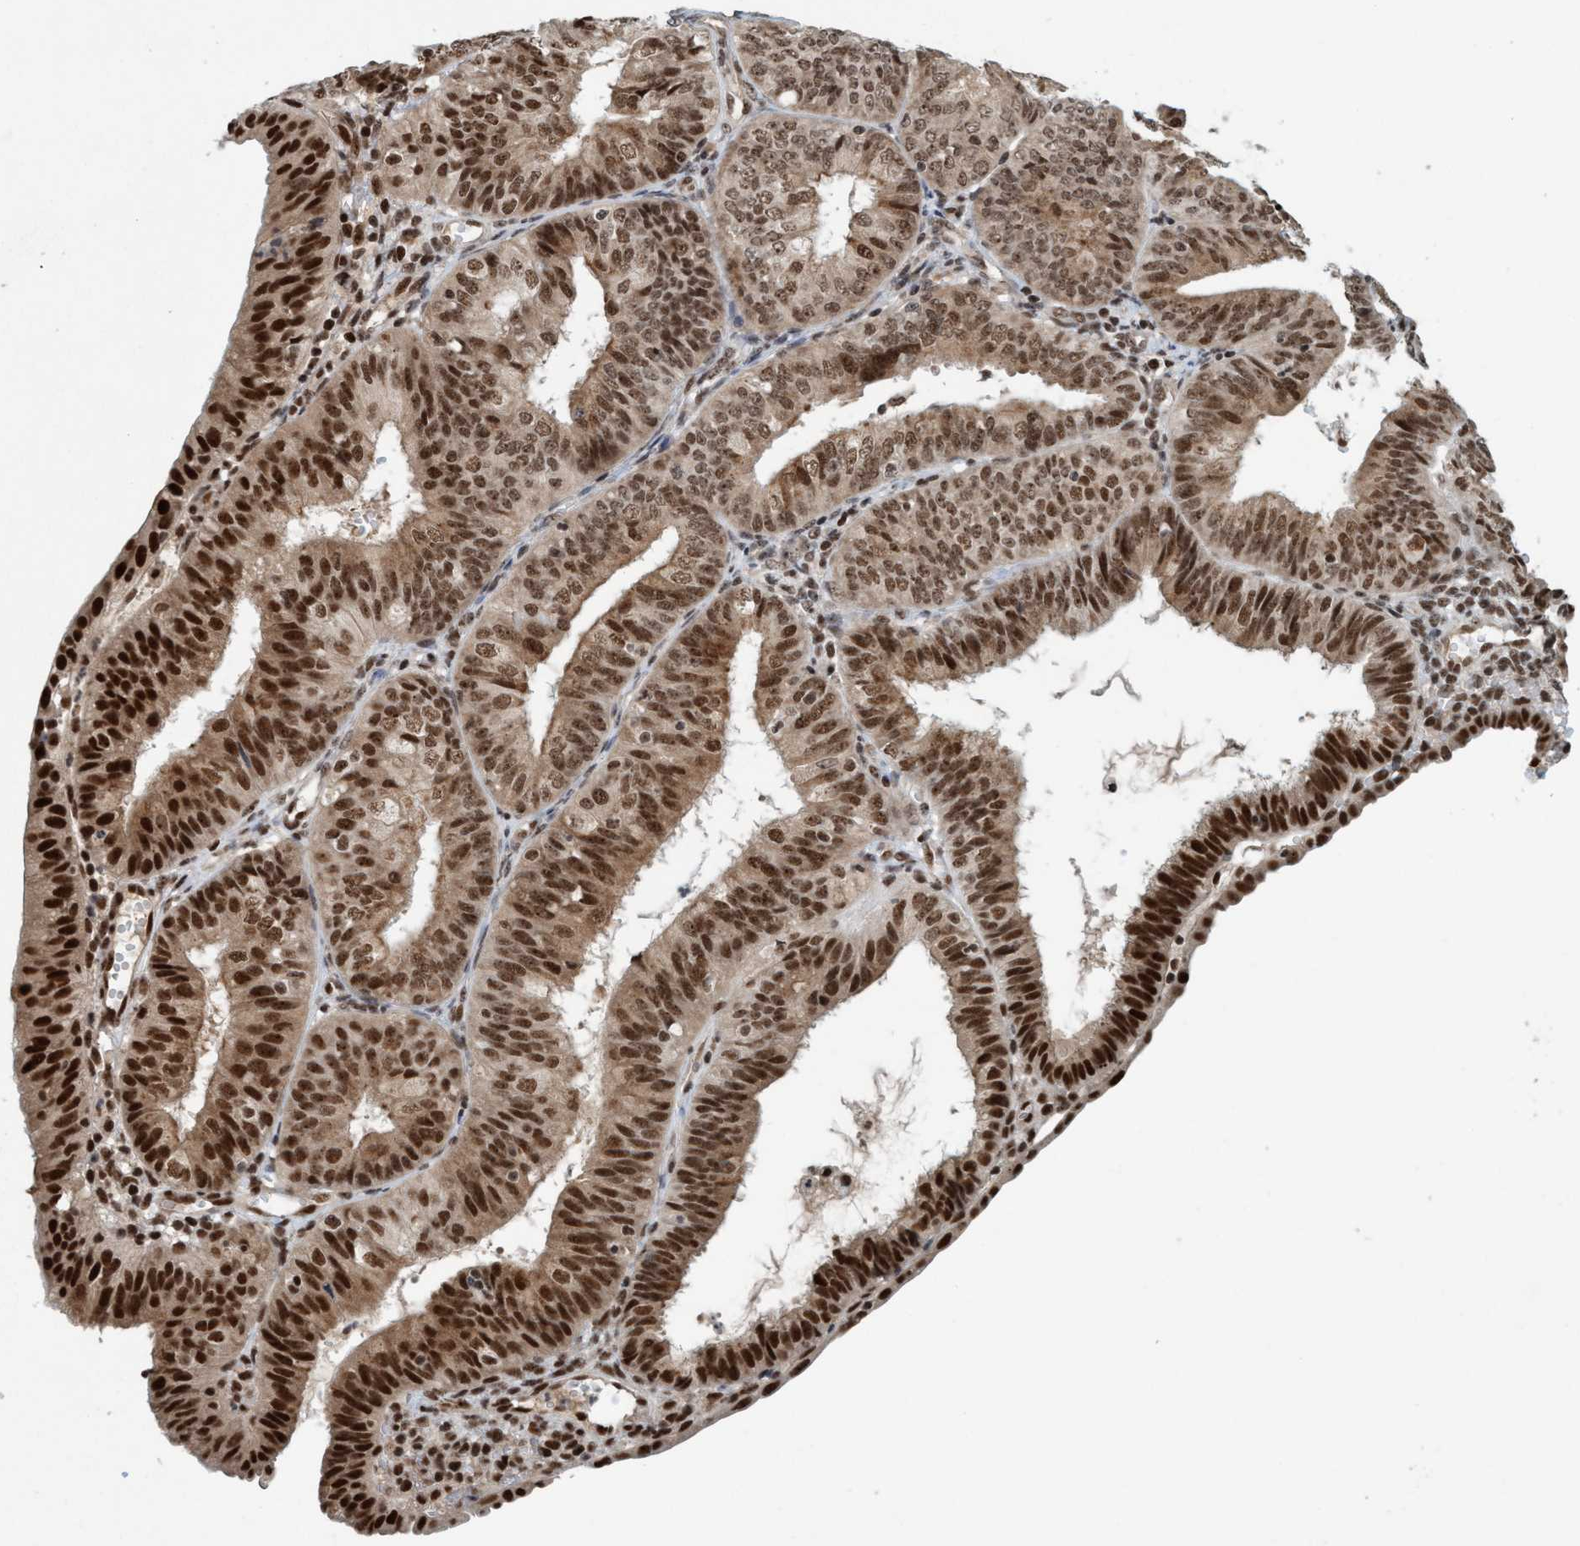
{"staining": {"intensity": "strong", "quantity": ">75%", "location": "nuclear"}, "tissue": "endometrial cancer", "cell_type": "Tumor cells", "image_type": "cancer", "snomed": [{"axis": "morphology", "description": "Adenocarcinoma, NOS"}, {"axis": "topography", "description": "Endometrium"}], "caption": "Immunohistochemistry histopathology image of neoplastic tissue: human adenocarcinoma (endometrial) stained using immunohistochemistry displays high levels of strong protein expression localized specifically in the nuclear of tumor cells, appearing as a nuclear brown color.", "gene": "SMCR8", "patient": {"sex": "female", "age": 58}}